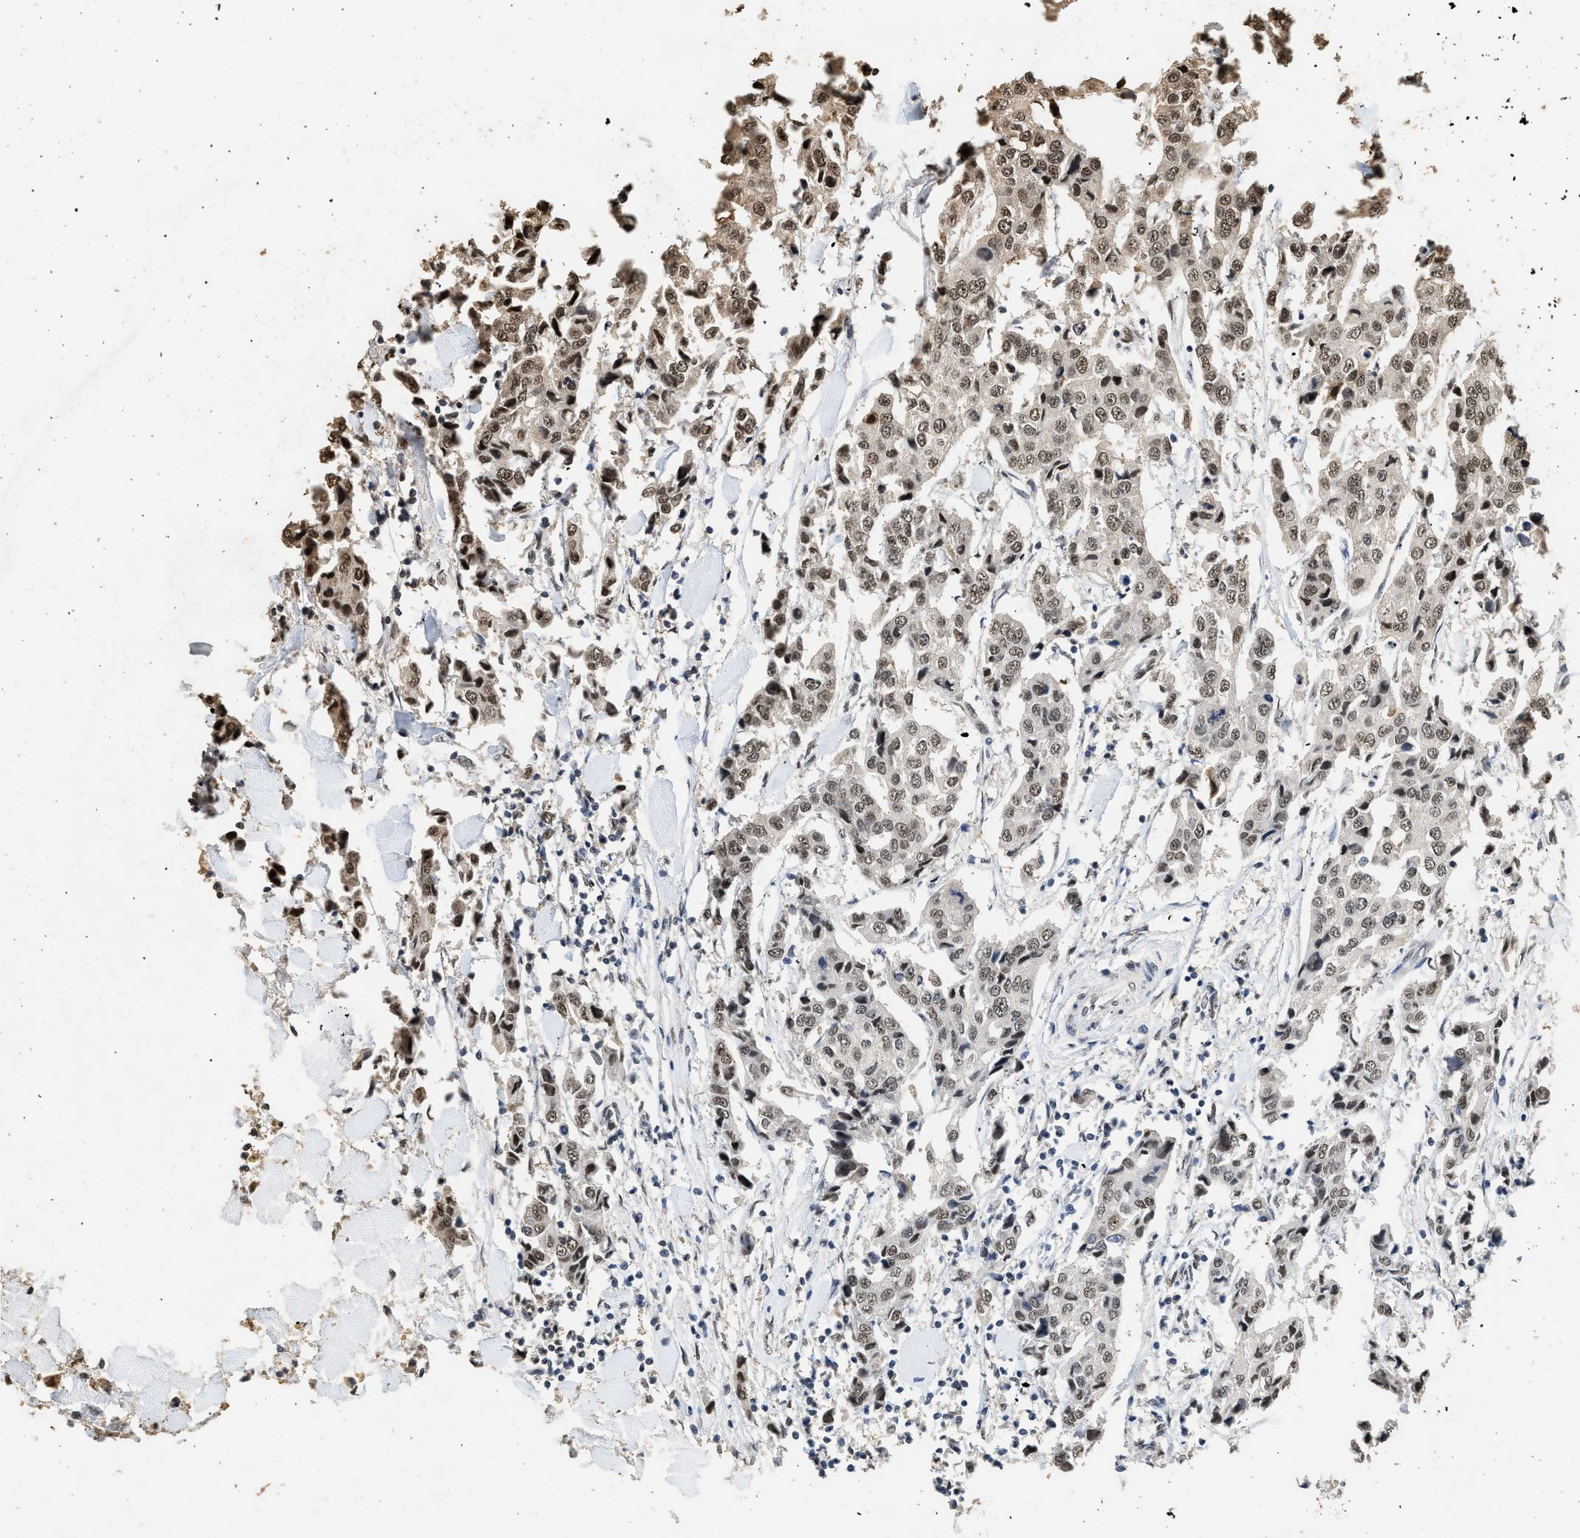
{"staining": {"intensity": "moderate", "quantity": ">75%", "location": "nuclear"}, "tissue": "breast cancer", "cell_type": "Tumor cells", "image_type": "cancer", "snomed": [{"axis": "morphology", "description": "Duct carcinoma"}, {"axis": "topography", "description": "Breast"}], "caption": "The micrograph shows a brown stain indicating the presence of a protein in the nuclear of tumor cells in intraductal carcinoma (breast). (DAB = brown stain, brightfield microscopy at high magnification).", "gene": "PPP4R3B", "patient": {"sex": "female", "age": 80}}